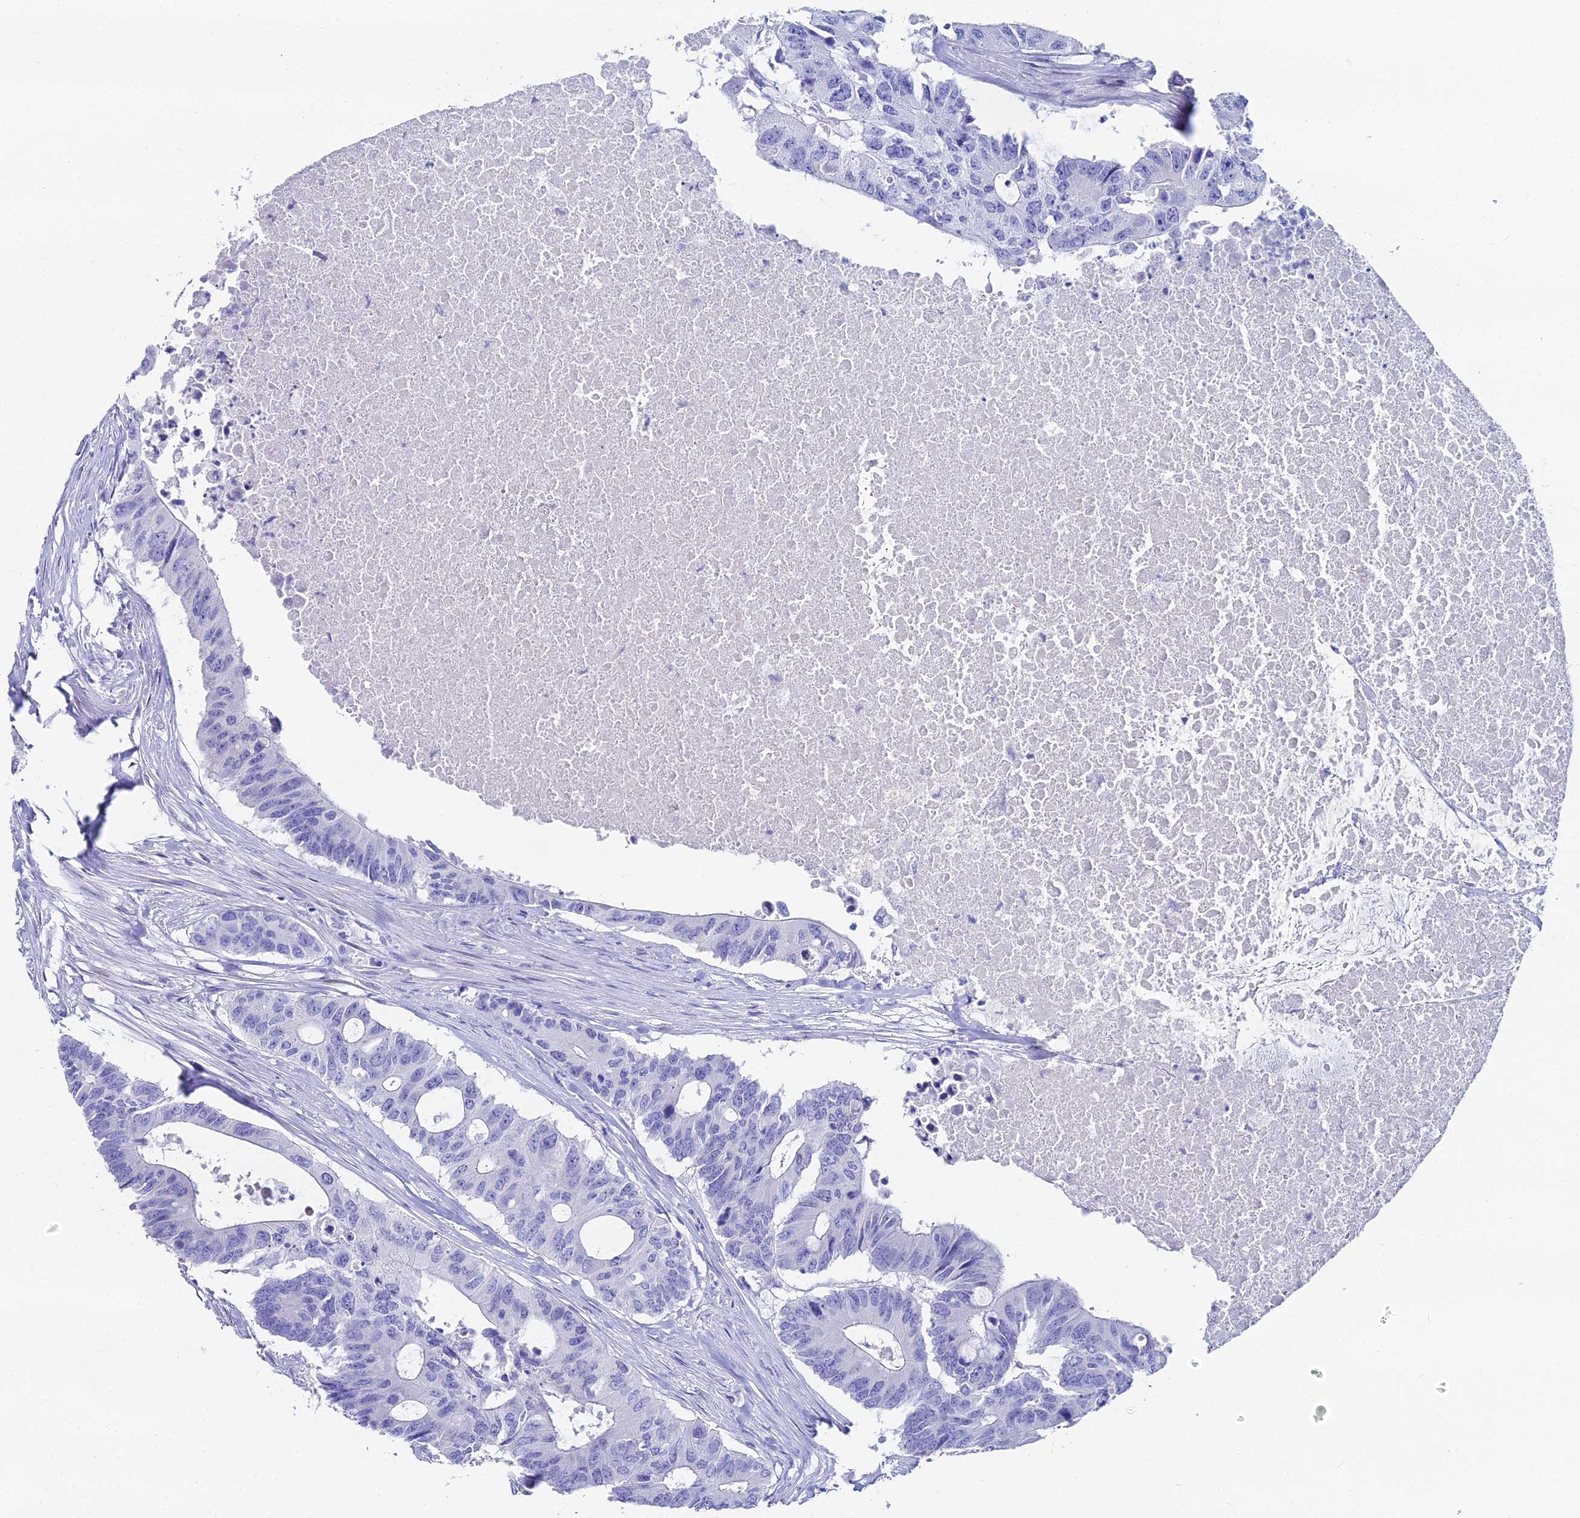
{"staining": {"intensity": "negative", "quantity": "none", "location": "none"}, "tissue": "colorectal cancer", "cell_type": "Tumor cells", "image_type": "cancer", "snomed": [{"axis": "morphology", "description": "Adenocarcinoma, NOS"}, {"axis": "topography", "description": "Colon"}], "caption": "There is no significant positivity in tumor cells of colorectal adenocarcinoma.", "gene": "HSPA1L", "patient": {"sex": "male", "age": 71}}